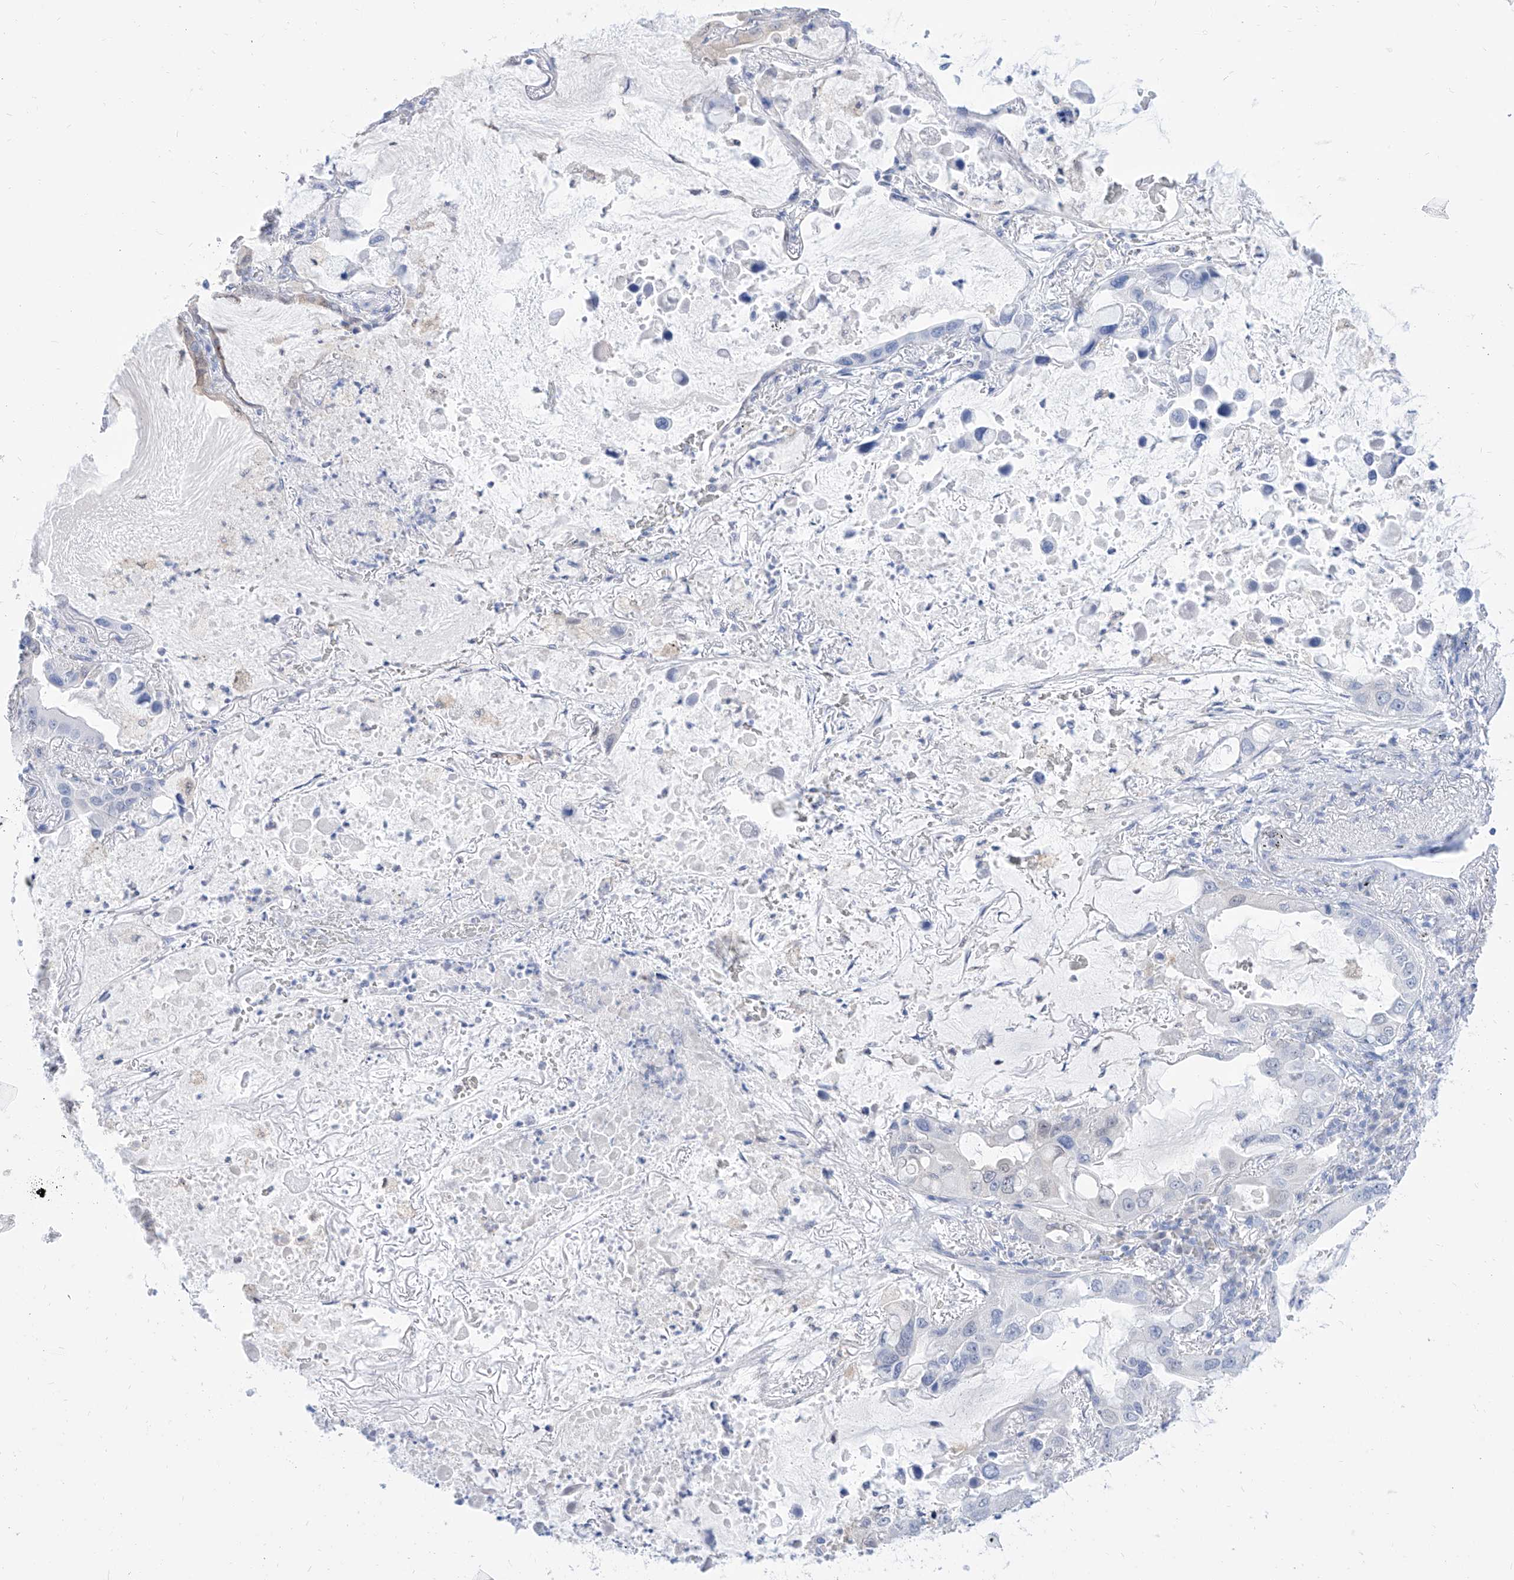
{"staining": {"intensity": "negative", "quantity": "none", "location": "none"}, "tissue": "lung cancer", "cell_type": "Tumor cells", "image_type": "cancer", "snomed": [{"axis": "morphology", "description": "Adenocarcinoma, NOS"}, {"axis": "topography", "description": "Lung"}], "caption": "IHC histopathology image of neoplastic tissue: lung adenocarcinoma stained with DAB exhibits no significant protein staining in tumor cells.", "gene": "PDXK", "patient": {"sex": "male", "age": 64}}